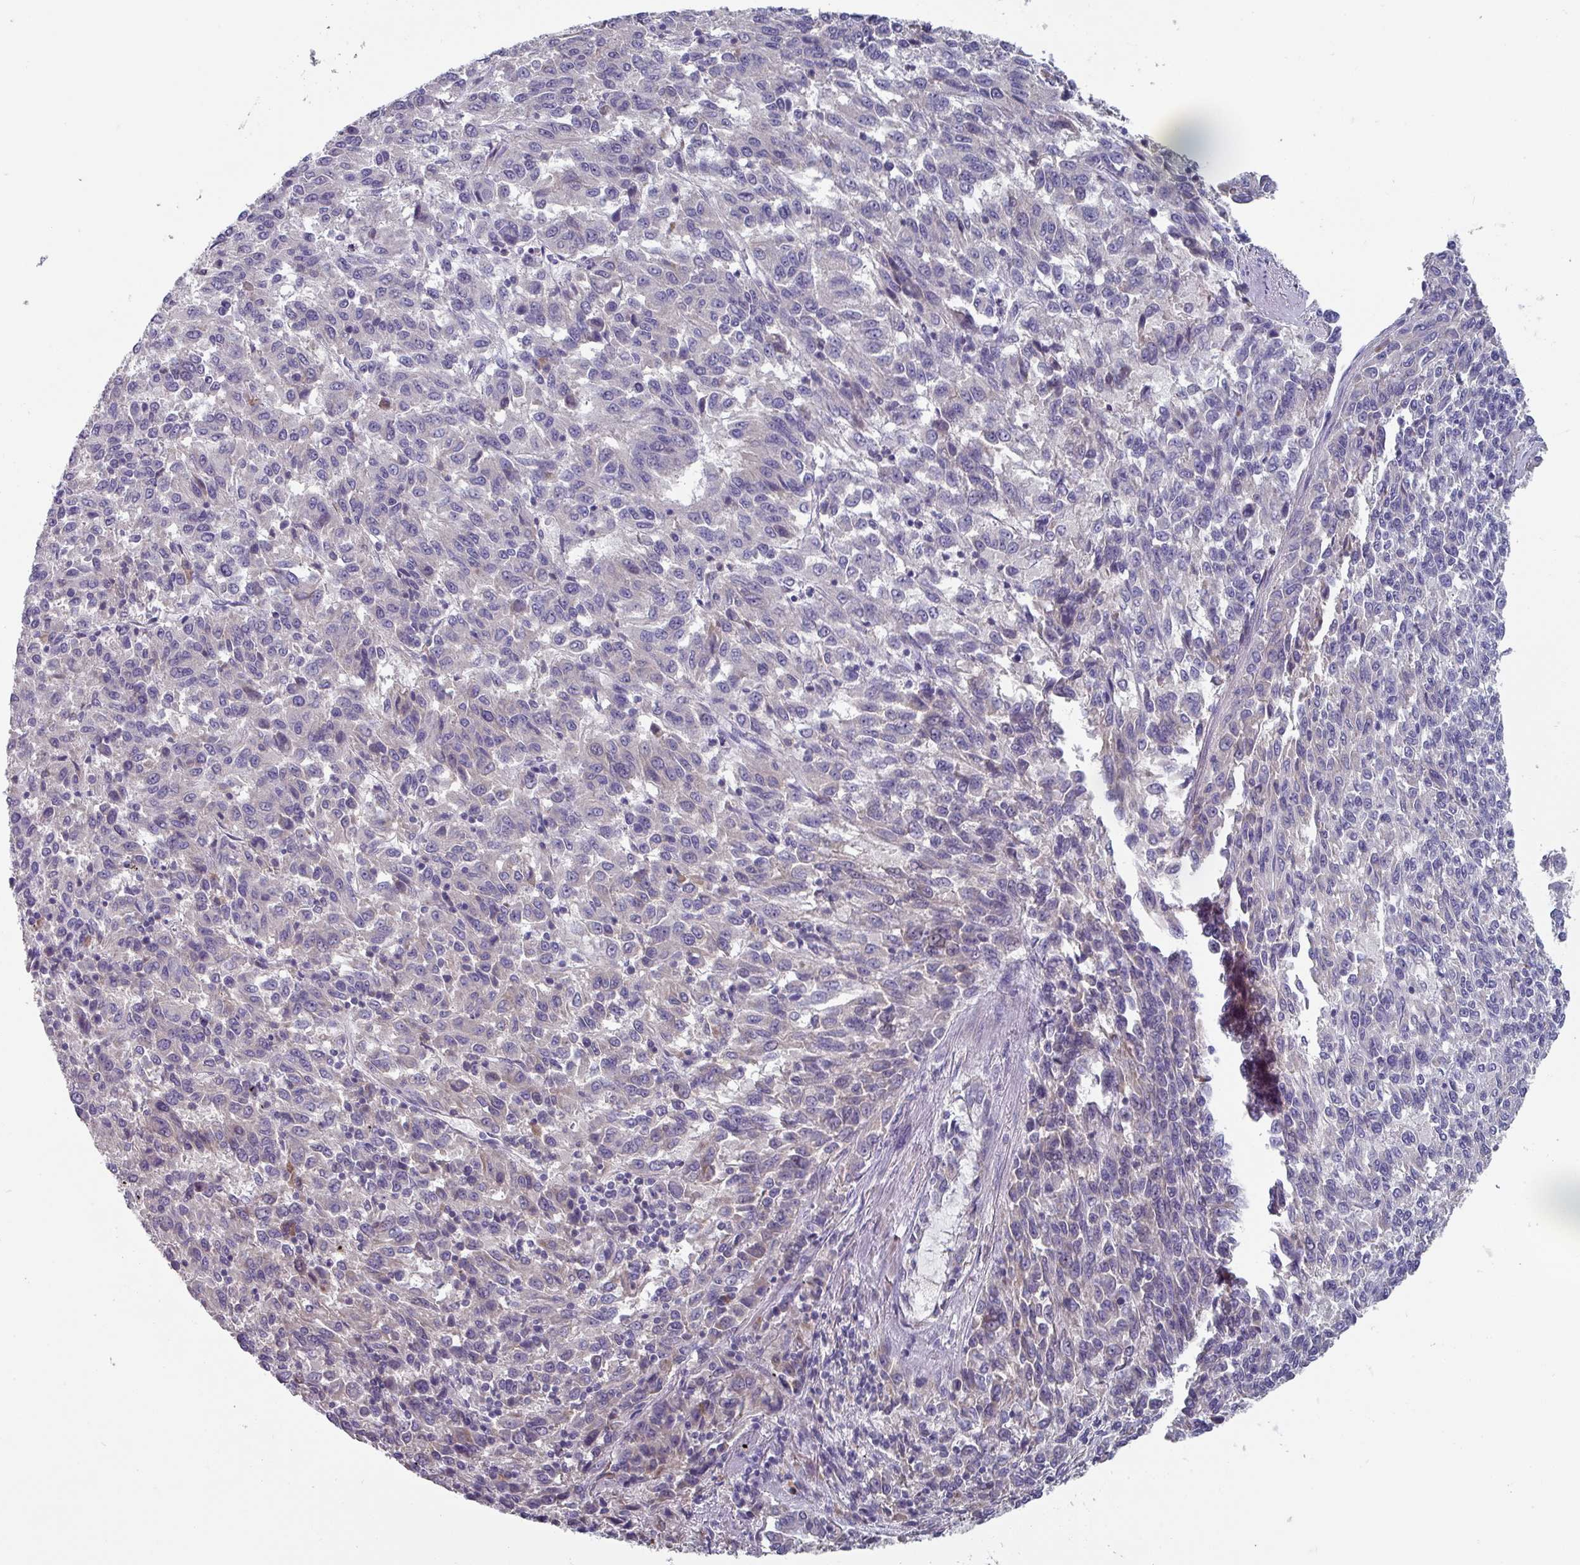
{"staining": {"intensity": "negative", "quantity": "none", "location": "none"}, "tissue": "melanoma", "cell_type": "Tumor cells", "image_type": "cancer", "snomed": [{"axis": "morphology", "description": "Malignant melanoma, Metastatic site"}, {"axis": "topography", "description": "Lung"}], "caption": "Immunohistochemistry (IHC) of malignant melanoma (metastatic site) shows no expression in tumor cells.", "gene": "PRAMEF8", "patient": {"sex": "male", "age": 64}}